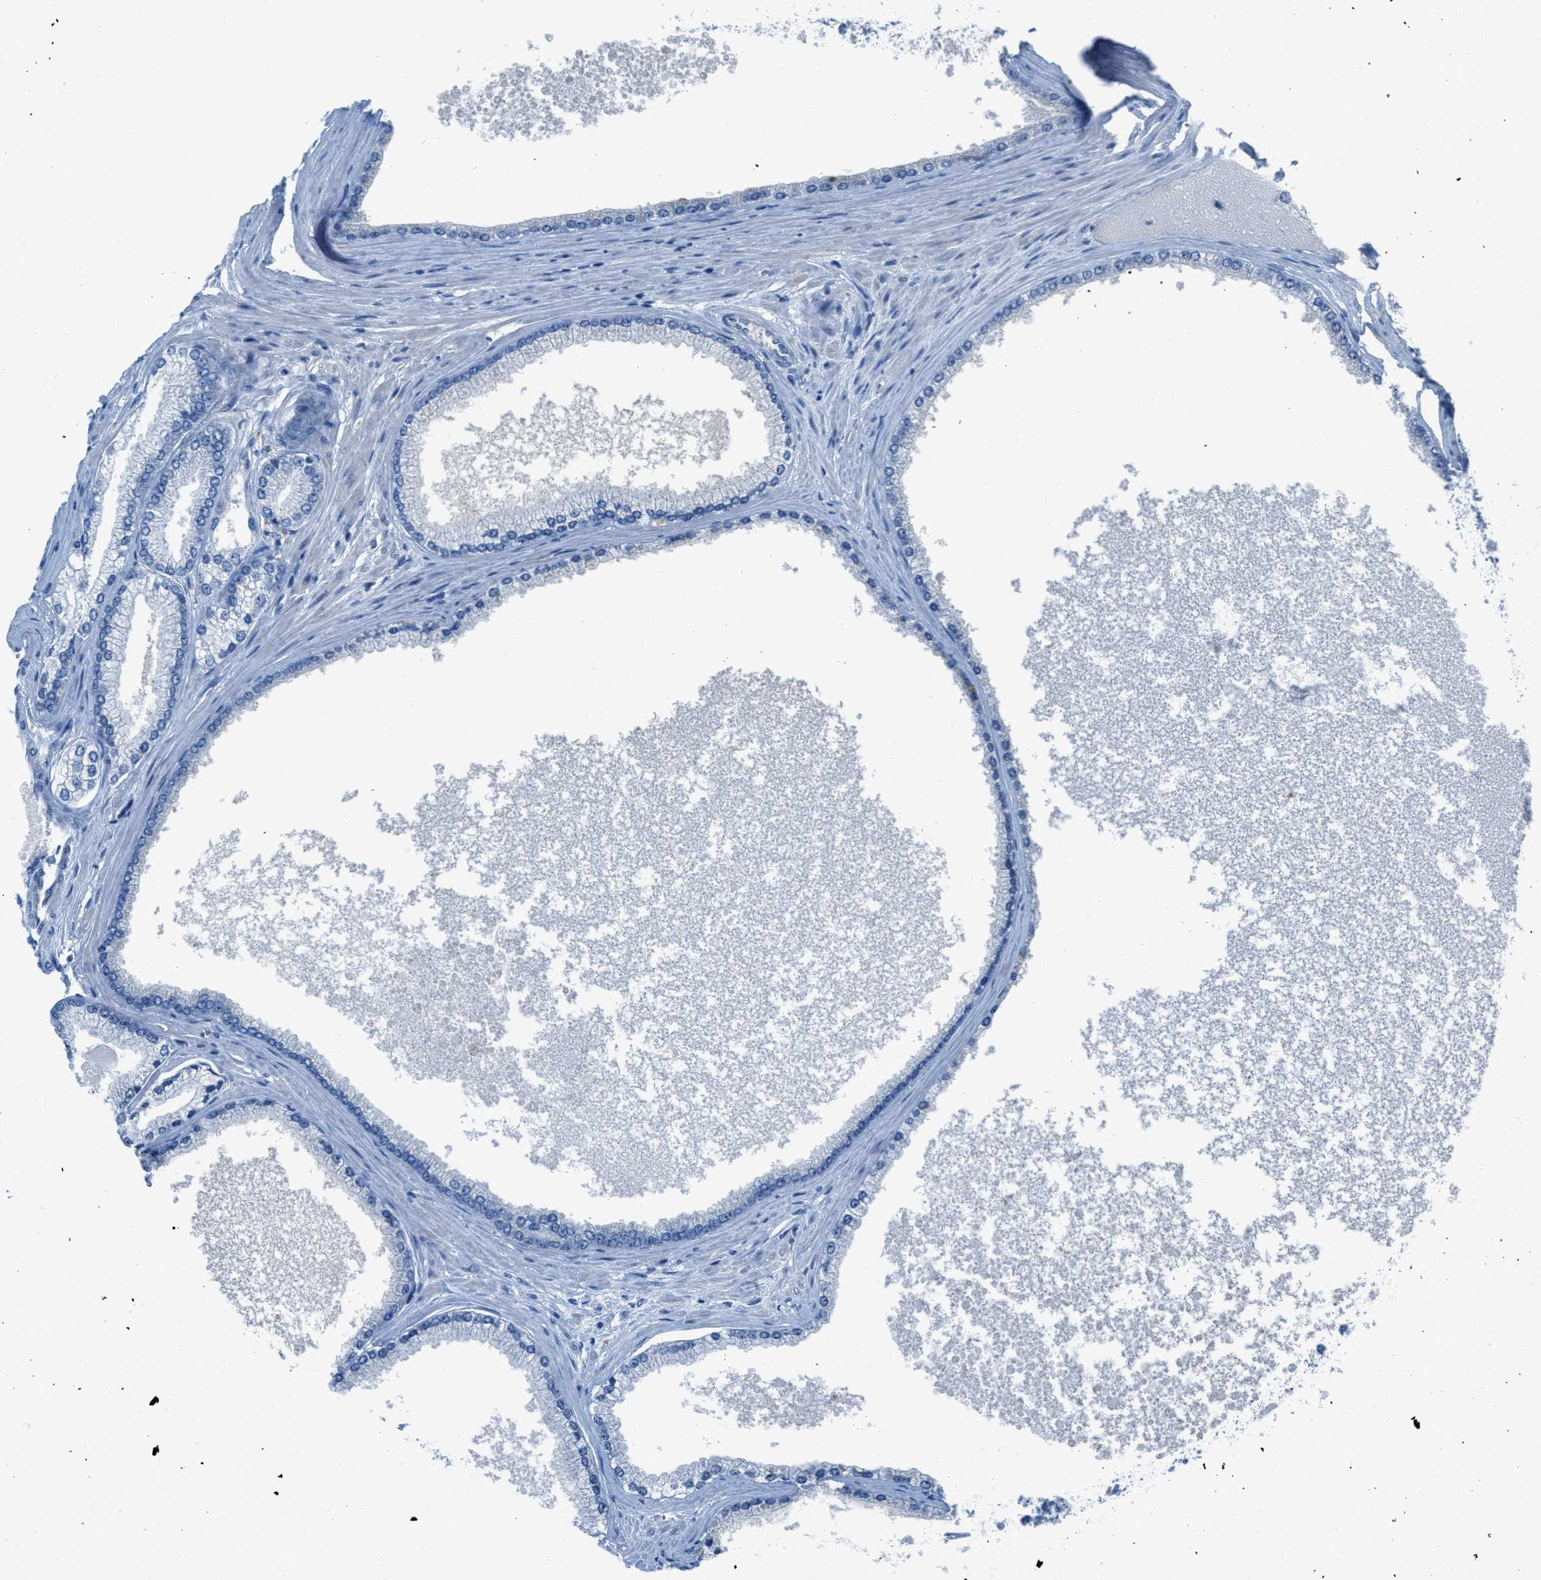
{"staining": {"intensity": "negative", "quantity": "none", "location": "none"}, "tissue": "prostate cancer", "cell_type": "Tumor cells", "image_type": "cancer", "snomed": [{"axis": "morphology", "description": "Adenocarcinoma, High grade"}, {"axis": "topography", "description": "Prostate"}], "caption": "Prostate cancer (adenocarcinoma (high-grade)) was stained to show a protein in brown. There is no significant positivity in tumor cells. (Immunohistochemistry, brightfield microscopy, high magnification).", "gene": "MIS18A", "patient": {"sex": "male", "age": 61}}